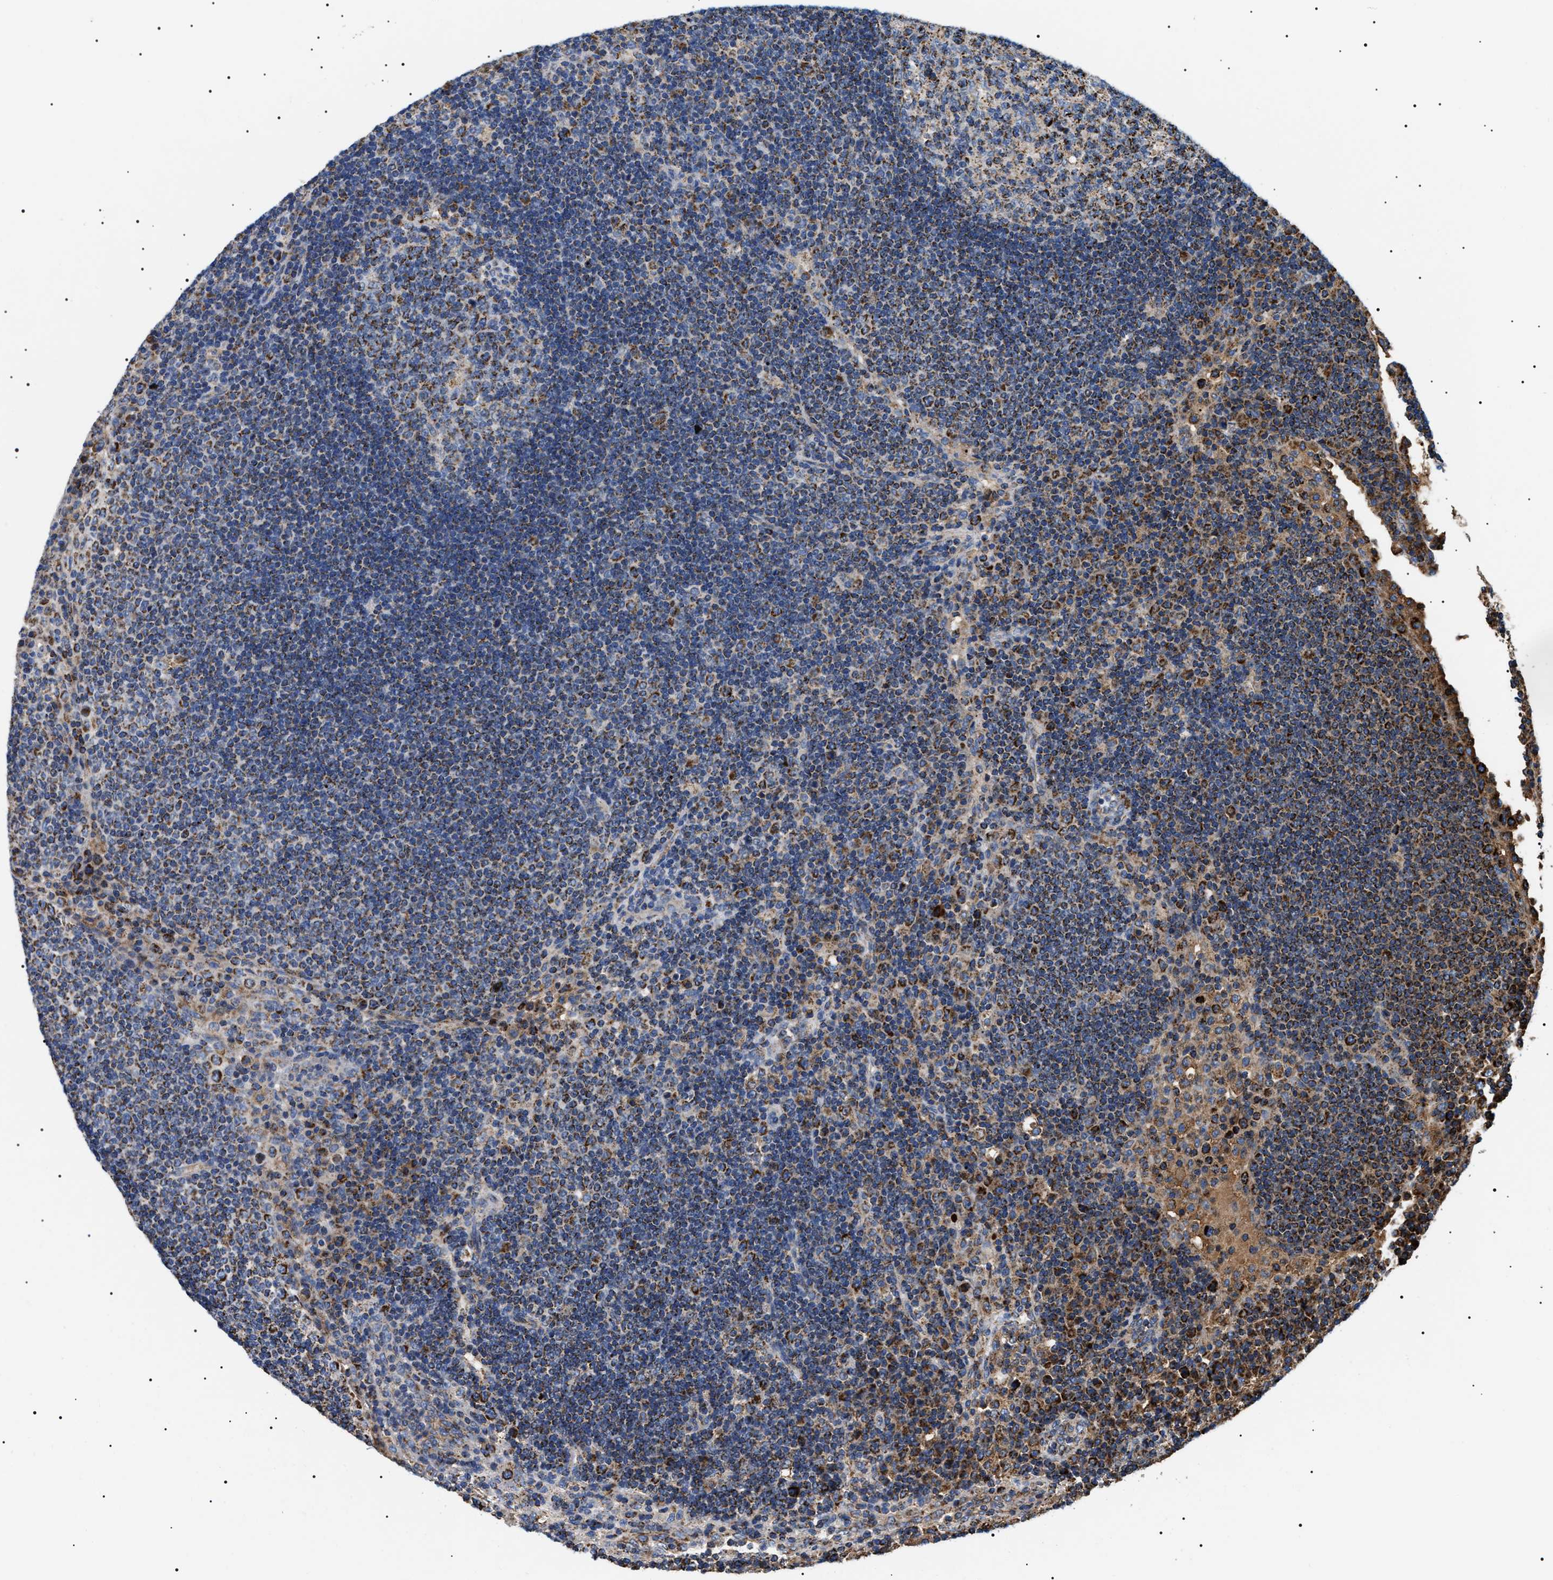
{"staining": {"intensity": "strong", "quantity": "25%-75%", "location": "cytoplasmic/membranous"}, "tissue": "lymph node", "cell_type": "Germinal center cells", "image_type": "normal", "snomed": [{"axis": "morphology", "description": "Normal tissue, NOS"}, {"axis": "topography", "description": "Lymph node"}], "caption": "IHC histopathology image of unremarkable lymph node: human lymph node stained using immunohistochemistry displays high levels of strong protein expression localized specifically in the cytoplasmic/membranous of germinal center cells, appearing as a cytoplasmic/membranous brown color.", "gene": "OXSM", "patient": {"sex": "female", "age": 53}}